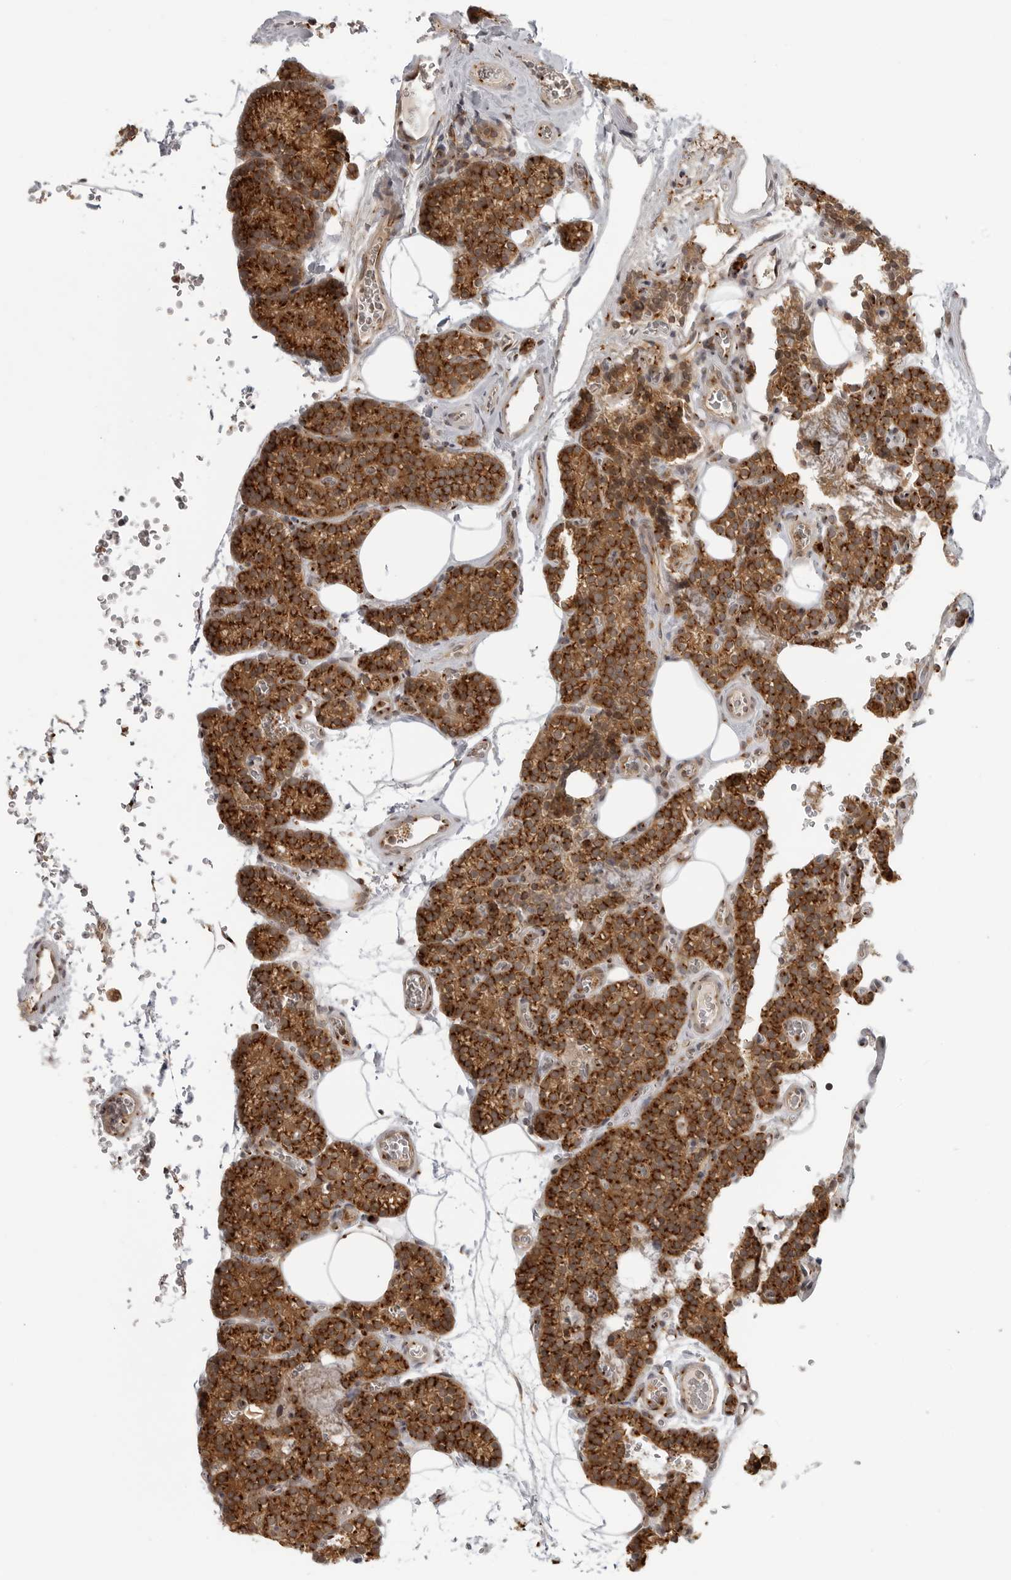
{"staining": {"intensity": "strong", "quantity": ">75%", "location": "cytoplasmic/membranous"}, "tissue": "parathyroid gland", "cell_type": "Glandular cells", "image_type": "normal", "snomed": [{"axis": "morphology", "description": "Normal tissue, NOS"}, {"axis": "topography", "description": "Parathyroid gland"}], "caption": "Immunohistochemistry (IHC) photomicrograph of unremarkable parathyroid gland: human parathyroid gland stained using immunohistochemistry (IHC) exhibits high levels of strong protein expression localized specifically in the cytoplasmic/membranous of glandular cells, appearing as a cytoplasmic/membranous brown color.", "gene": "COPA", "patient": {"sex": "female", "age": 64}}